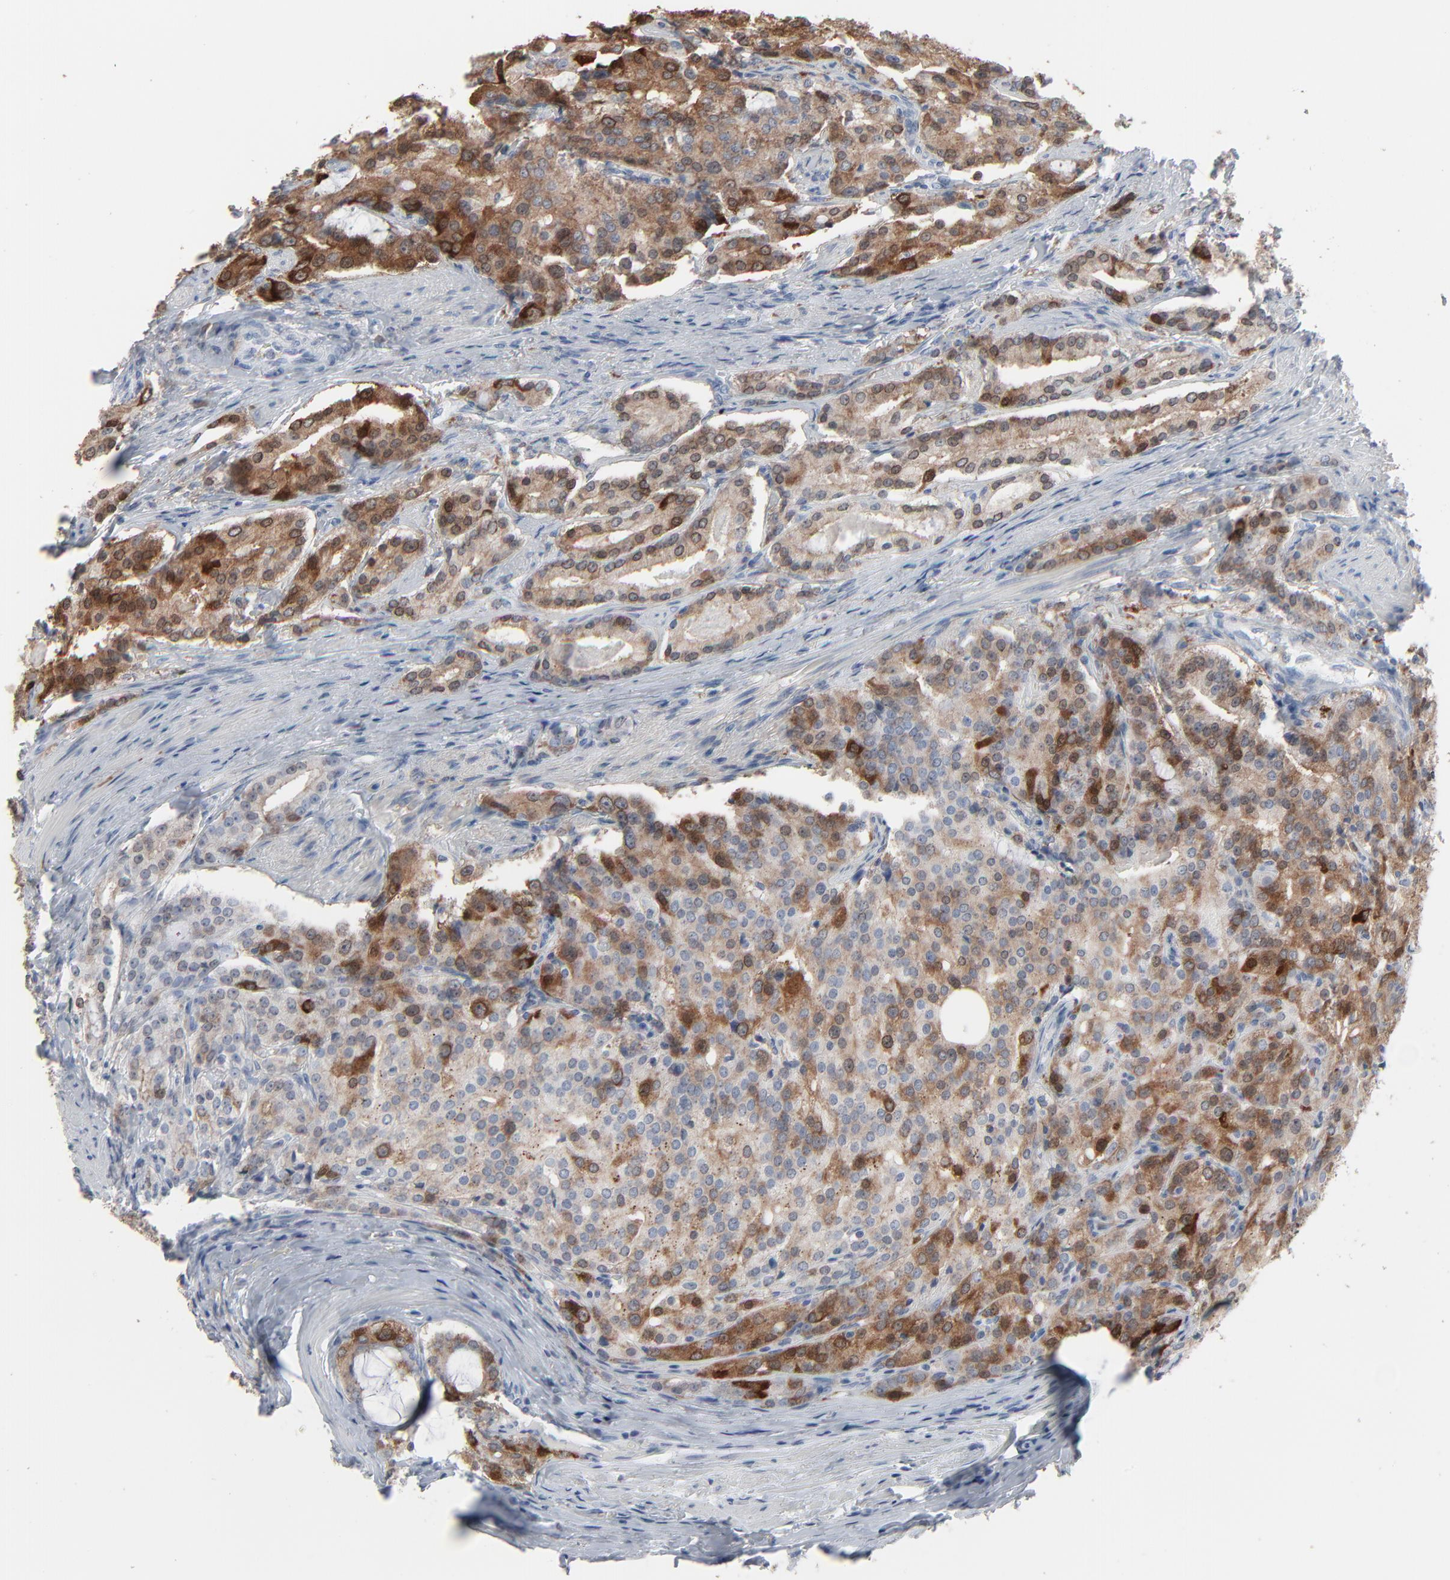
{"staining": {"intensity": "moderate", "quantity": ">75%", "location": "cytoplasmic/membranous"}, "tissue": "prostate cancer", "cell_type": "Tumor cells", "image_type": "cancer", "snomed": [{"axis": "morphology", "description": "Adenocarcinoma, Medium grade"}, {"axis": "topography", "description": "Prostate"}], "caption": "Brown immunohistochemical staining in prostate cancer displays moderate cytoplasmic/membranous positivity in approximately >75% of tumor cells. (IHC, brightfield microscopy, high magnification).", "gene": "PHGDH", "patient": {"sex": "male", "age": 72}}